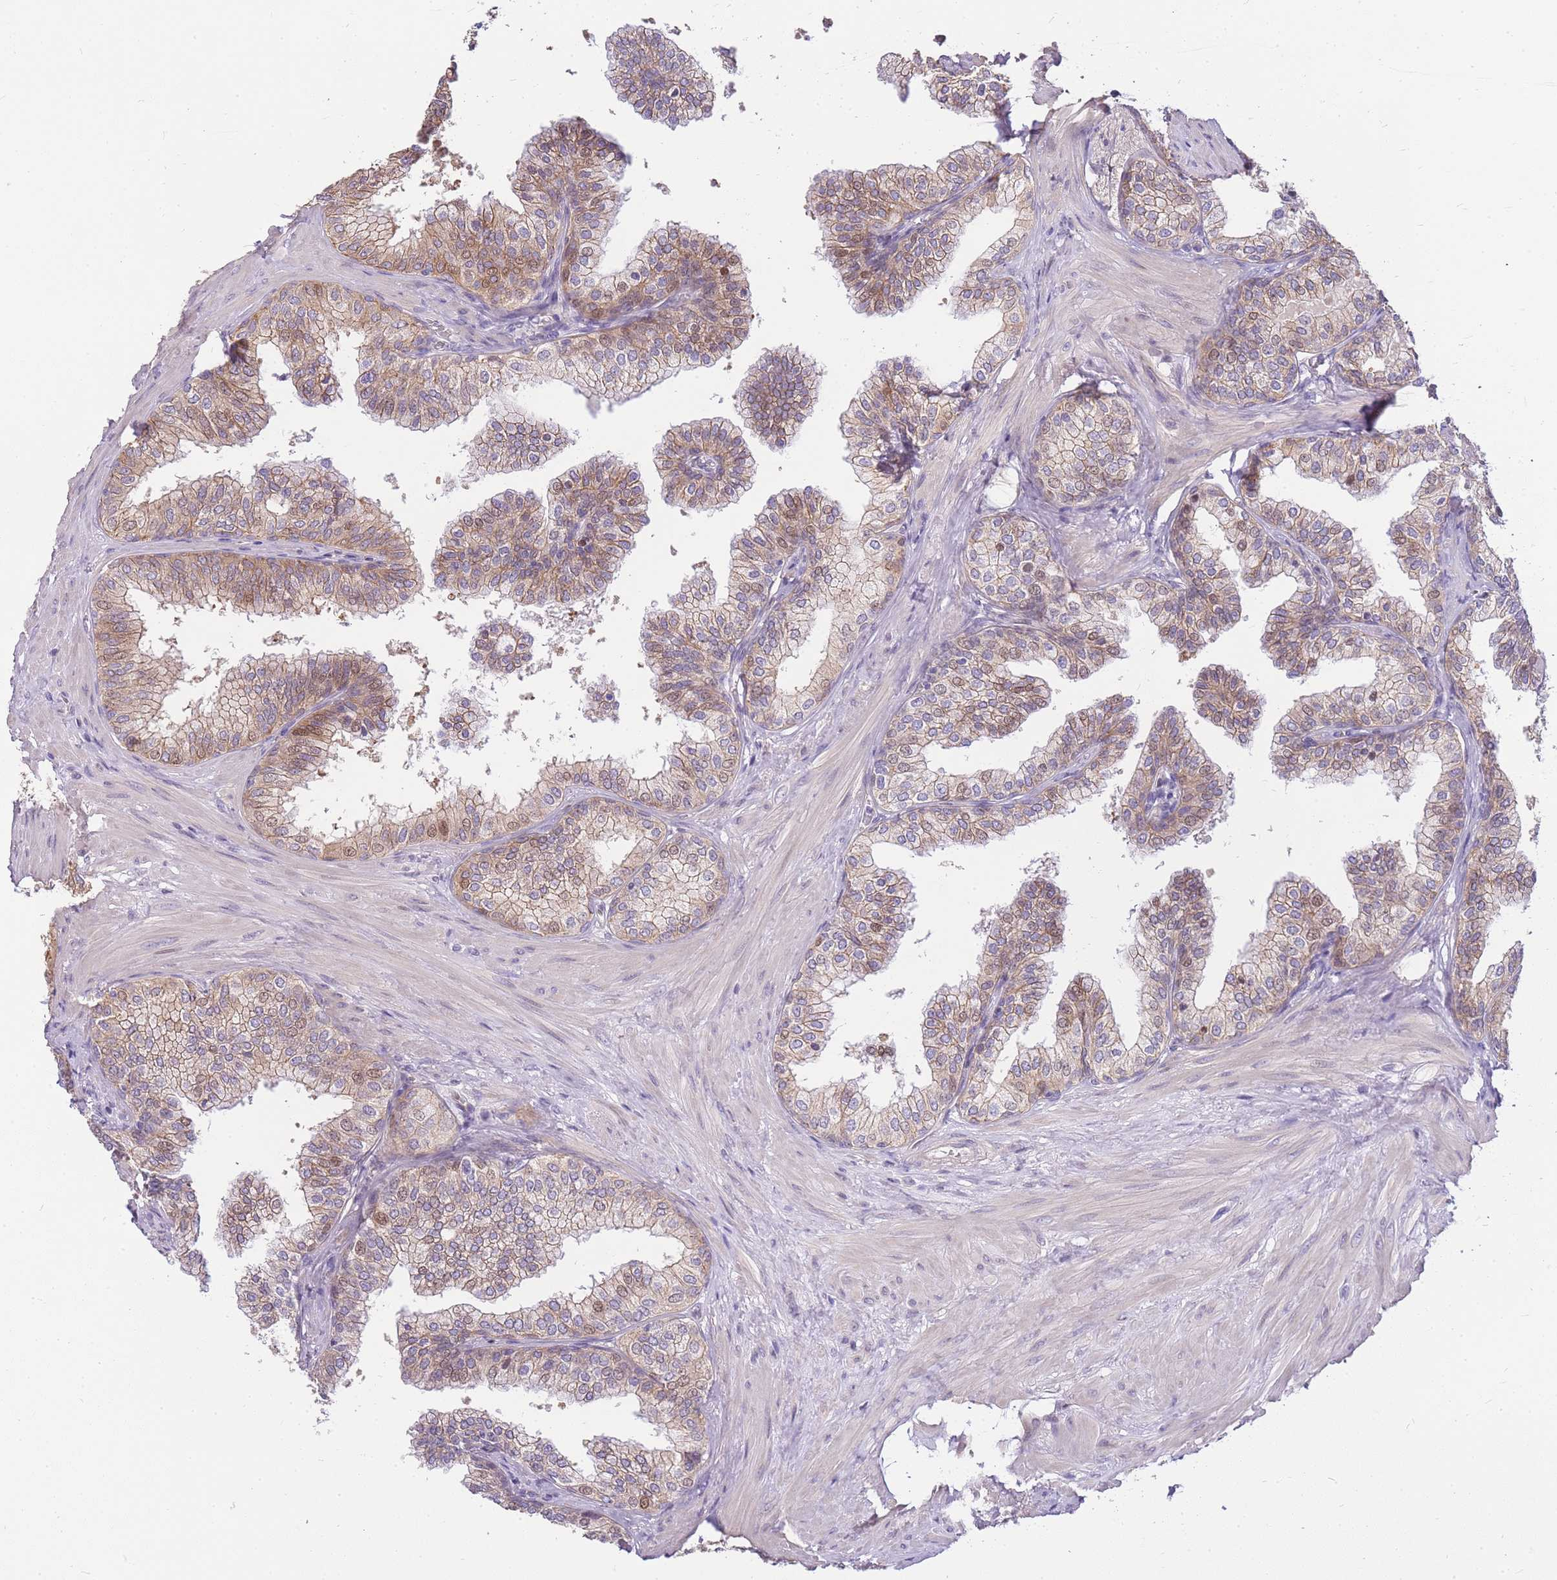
{"staining": {"intensity": "moderate", "quantity": "25%-75%", "location": "cytoplasmic/membranous,nuclear"}, "tissue": "prostate", "cell_type": "Glandular cells", "image_type": "normal", "snomed": [{"axis": "morphology", "description": "Normal tissue, NOS"}, {"axis": "topography", "description": "Prostate"}], "caption": "Normal prostate shows moderate cytoplasmic/membranous,nuclear staining in approximately 25%-75% of glandular cells, visualized by immunohistochemistry. (IHC, brightfield microscopy, high magnification).", "gene": "CLBA1", "patient": {"sex": "male", "age": 60}}